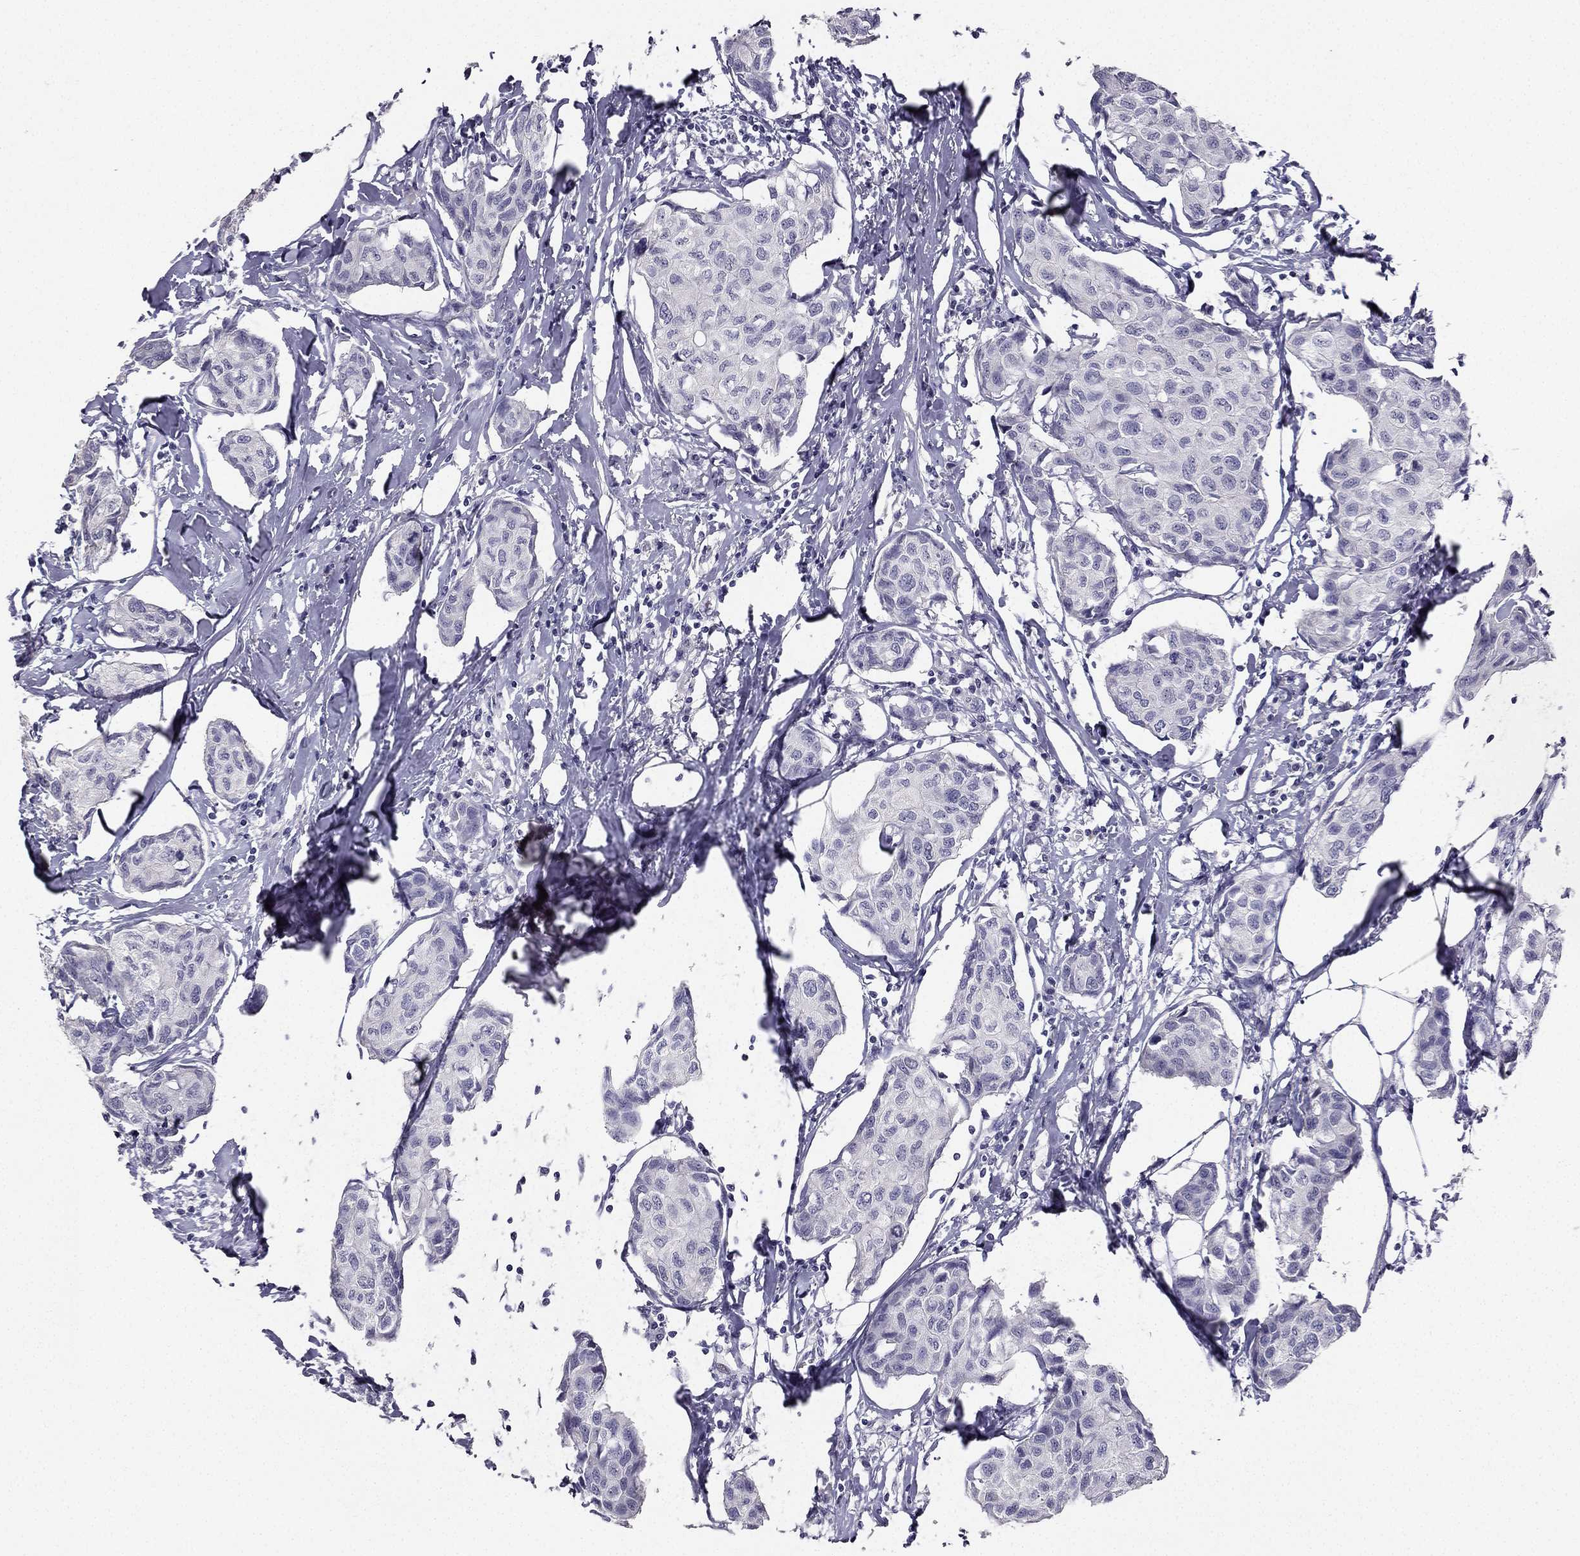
{"staining": {"intensity": "negative", "quantity": "none", "location": "none"}, "tissue": "breast cancer", "cell_type": "Tumor cells", "image_type": "cancer", "snomed": [{"axis": "morphology", "description": "Duct carcinoma"}, {"axis": "topography", "description": "Breast"}], "caption": "Photomicrograph shows no protein staining in tumor cells of breast infiltrating ductal carcinoma tissue.", "gene": "CALB2", "patient": {"sex": "female", "age": 80}}